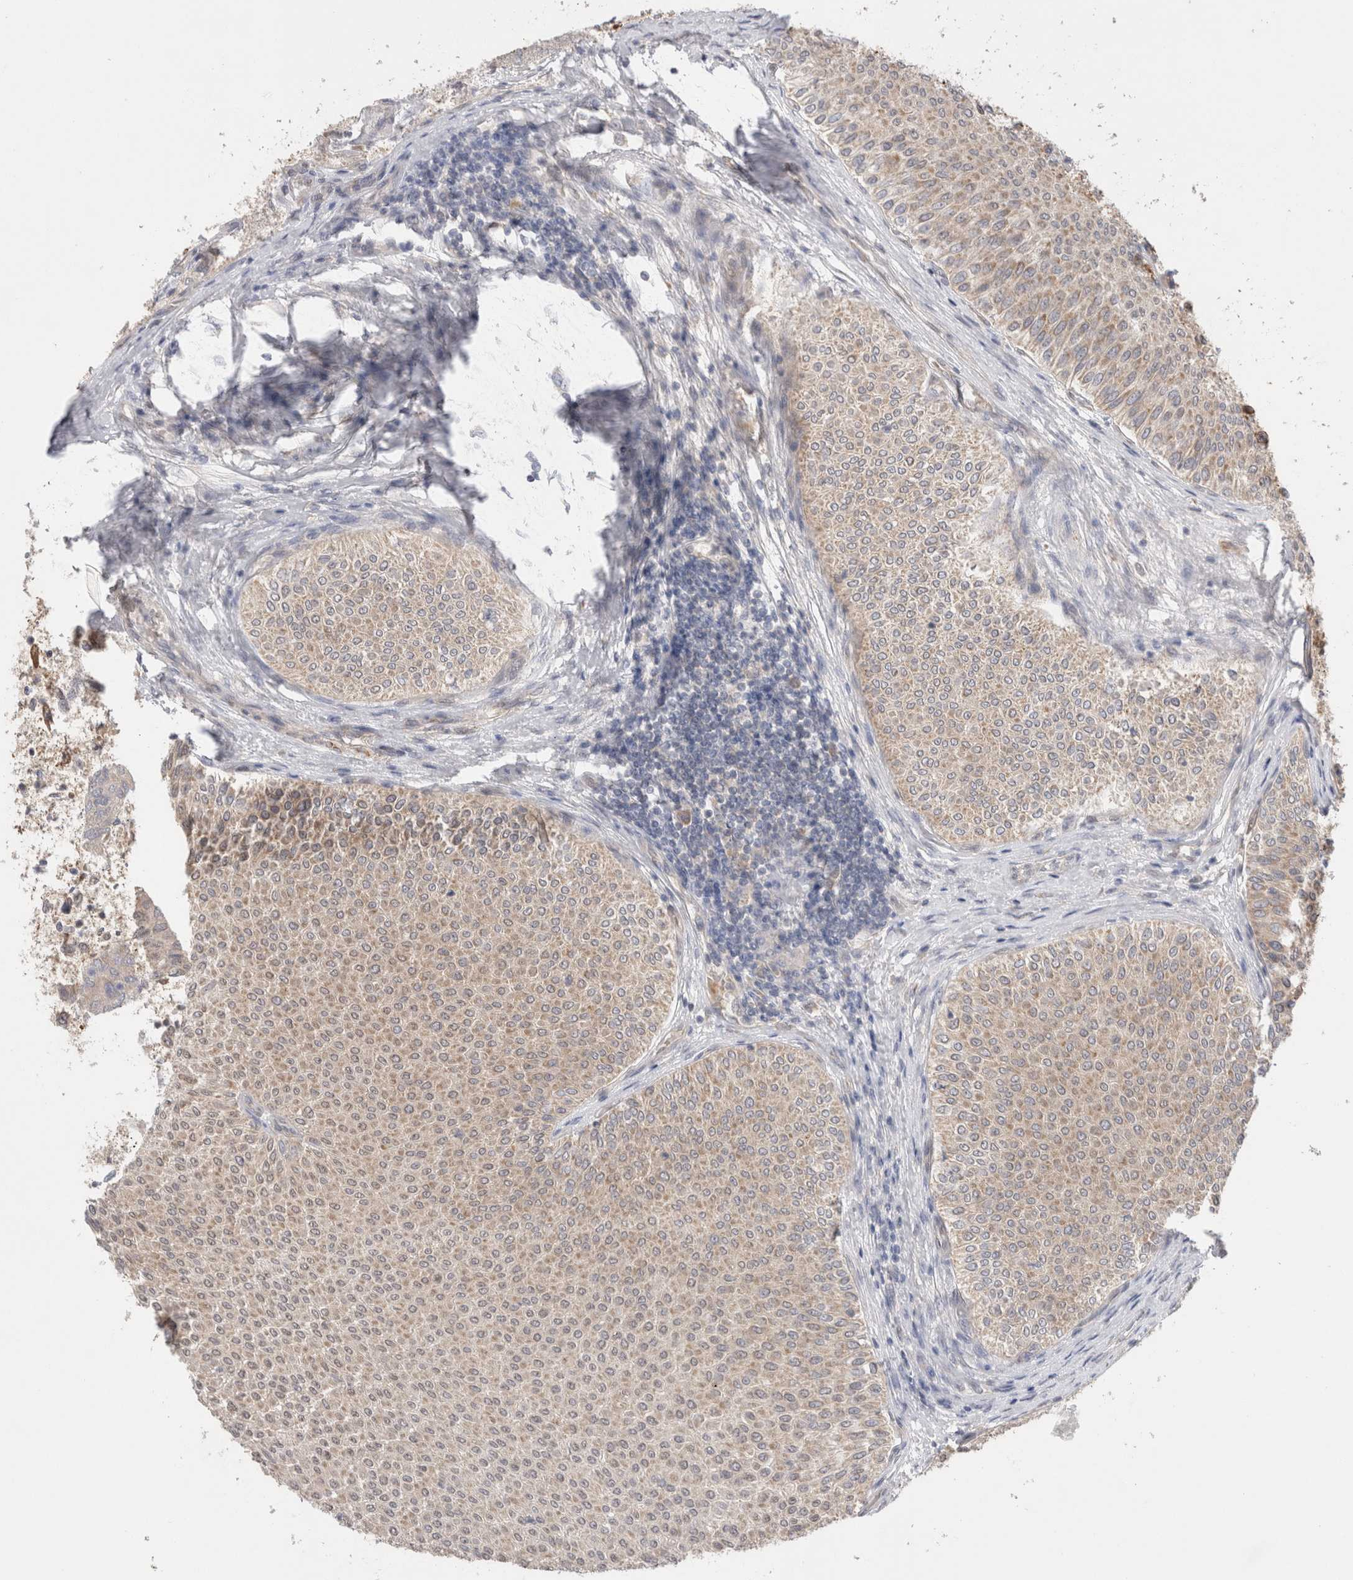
{"staining": {"intensity": "weak", "quantity": ">75%", "location": "cytoplasmic/membranous"}, "tissue": "urothelial cancer", "cell_type": "Tumor cells", "image_type": "cancer", "snomed": [{"axis": "morphology", "description": "Urothelial carcinoma, Low grade"}, {"axis": "topography", "description": "Urinary bladder"}], "caption": "A photomicrograph of low-grade urothelial carcinoma stained for a protein reveals weak cytoplasmic/membranous brown staining in tumor cells.", "gene": "NDOR1", "patient": {"sex": "male", "age": 78}}